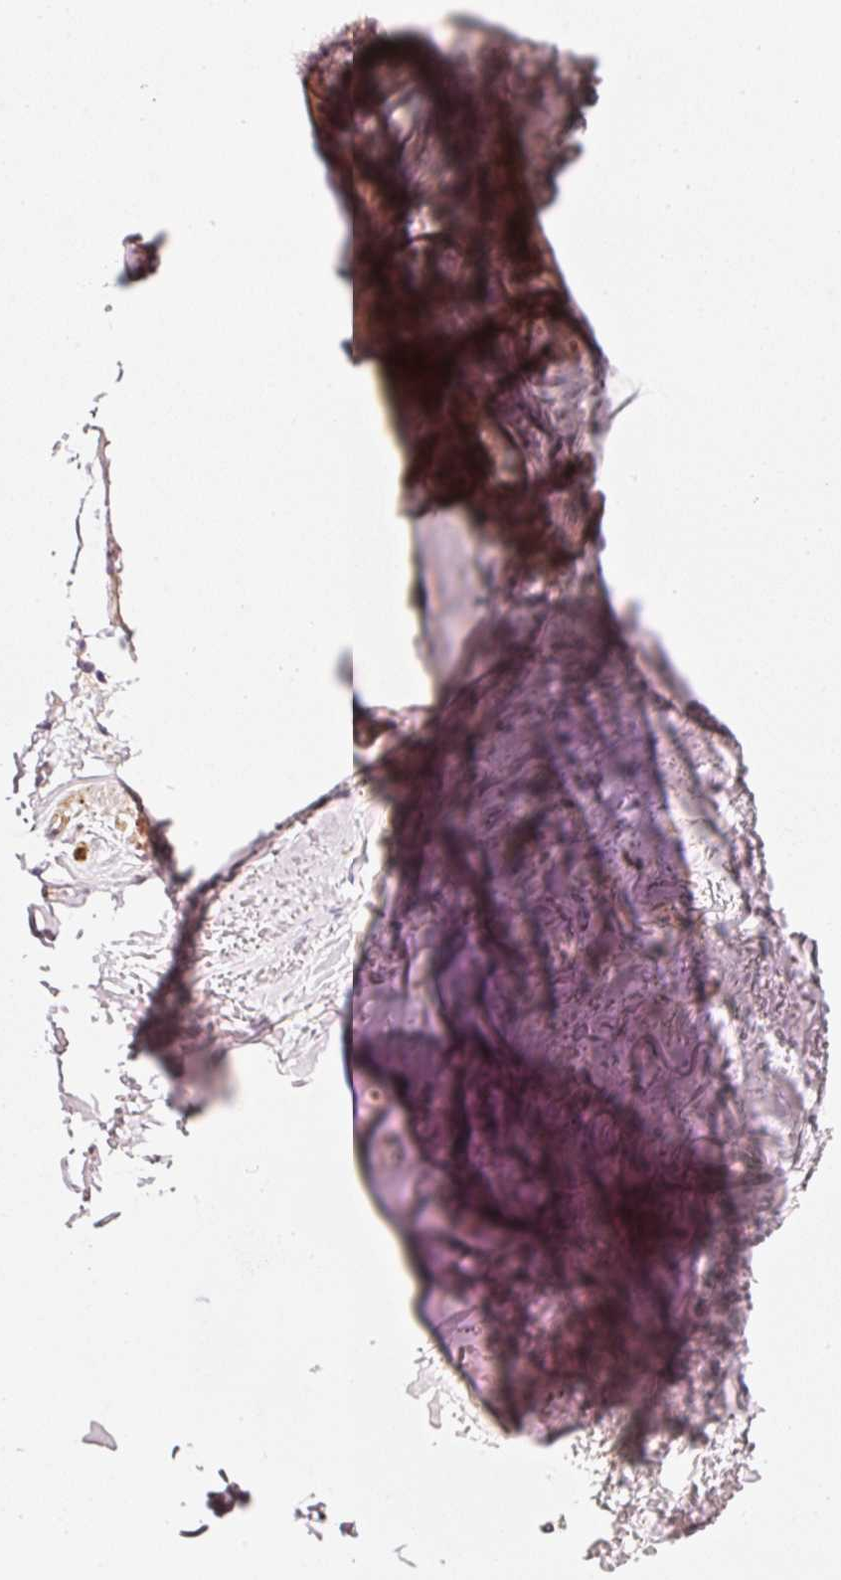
{"staining": {"intensity": "weak", "quantity": "25%-75%", "location": "cytoplasmic/membranous"}, "tissue": "adipose tissue", "cell_type": "Adipocytes", "image_type": "normal", "snomed": [{"axis": "morphology", "description": "Normal tissue, NOS"}, {"axis": "topography", "description": "Cartilage tissue"}], "caption": "The histopathology image displays a brown stain indicating the presence of a protein in the cytoplasmic/membranous of adipocytes in adipose tissue.", "gene": "CNP", "patient": {"sex": "male", "age": 80}}